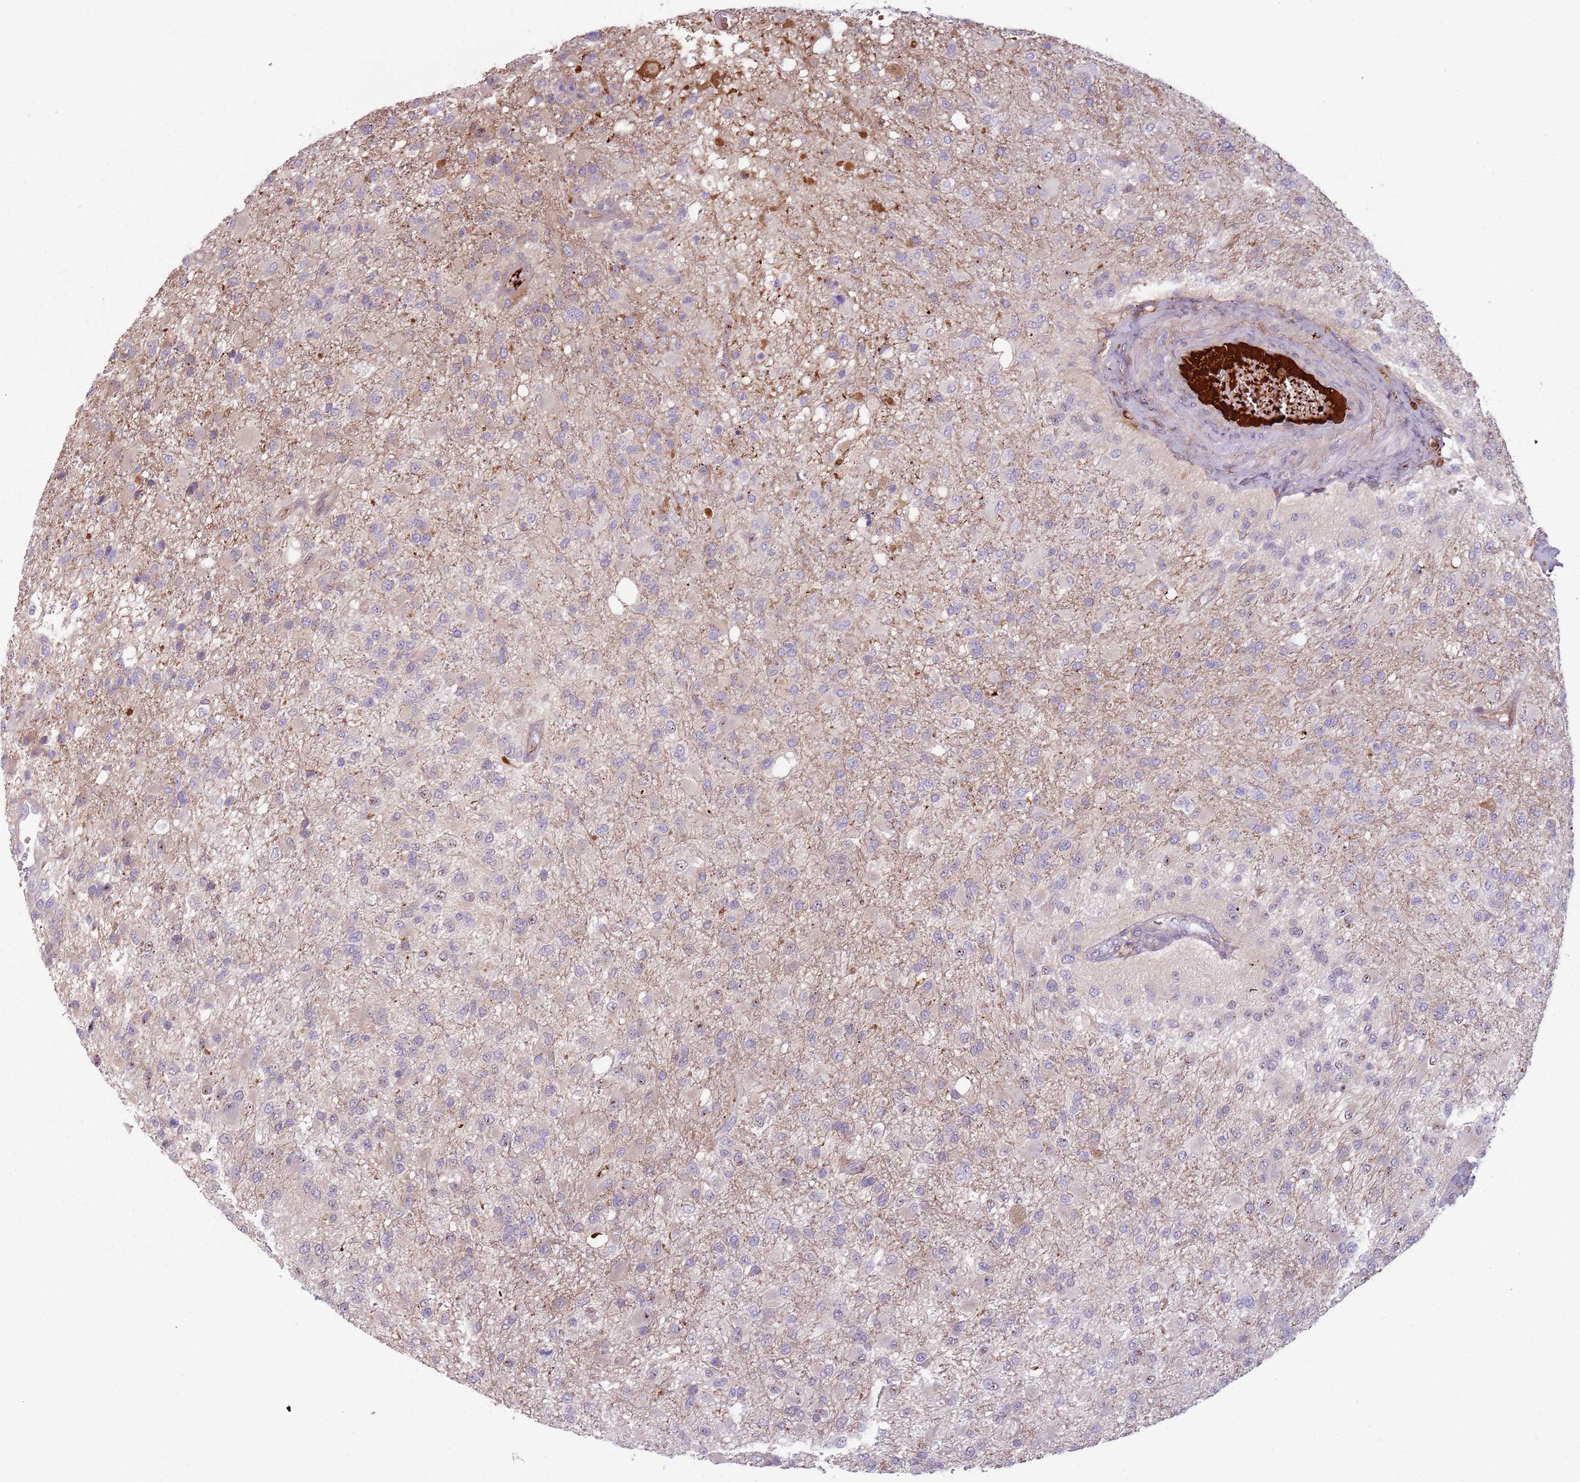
{"staining": {"intensity": "negative", "quantity": "none", "location": "none"}, "tissue": "glioma", "cell_type": "Tumor cells", "image_type": "cancer", "snomed": [{"axis": "morphology", "description": "Glioma, malignant, High grade"}, {"axis": "topography", "description": "Brain"}], "caption": "A high-resolution image shows immunohistochemistry (IHC) staining of high-grade glioma (malignant), which demonstrates no significant expression in tumor cells. (Immunohistochemistry, brightfield microscopy, high magnification).", "gene": "NADK", "patient": {"sex": "female", "age": 74}}